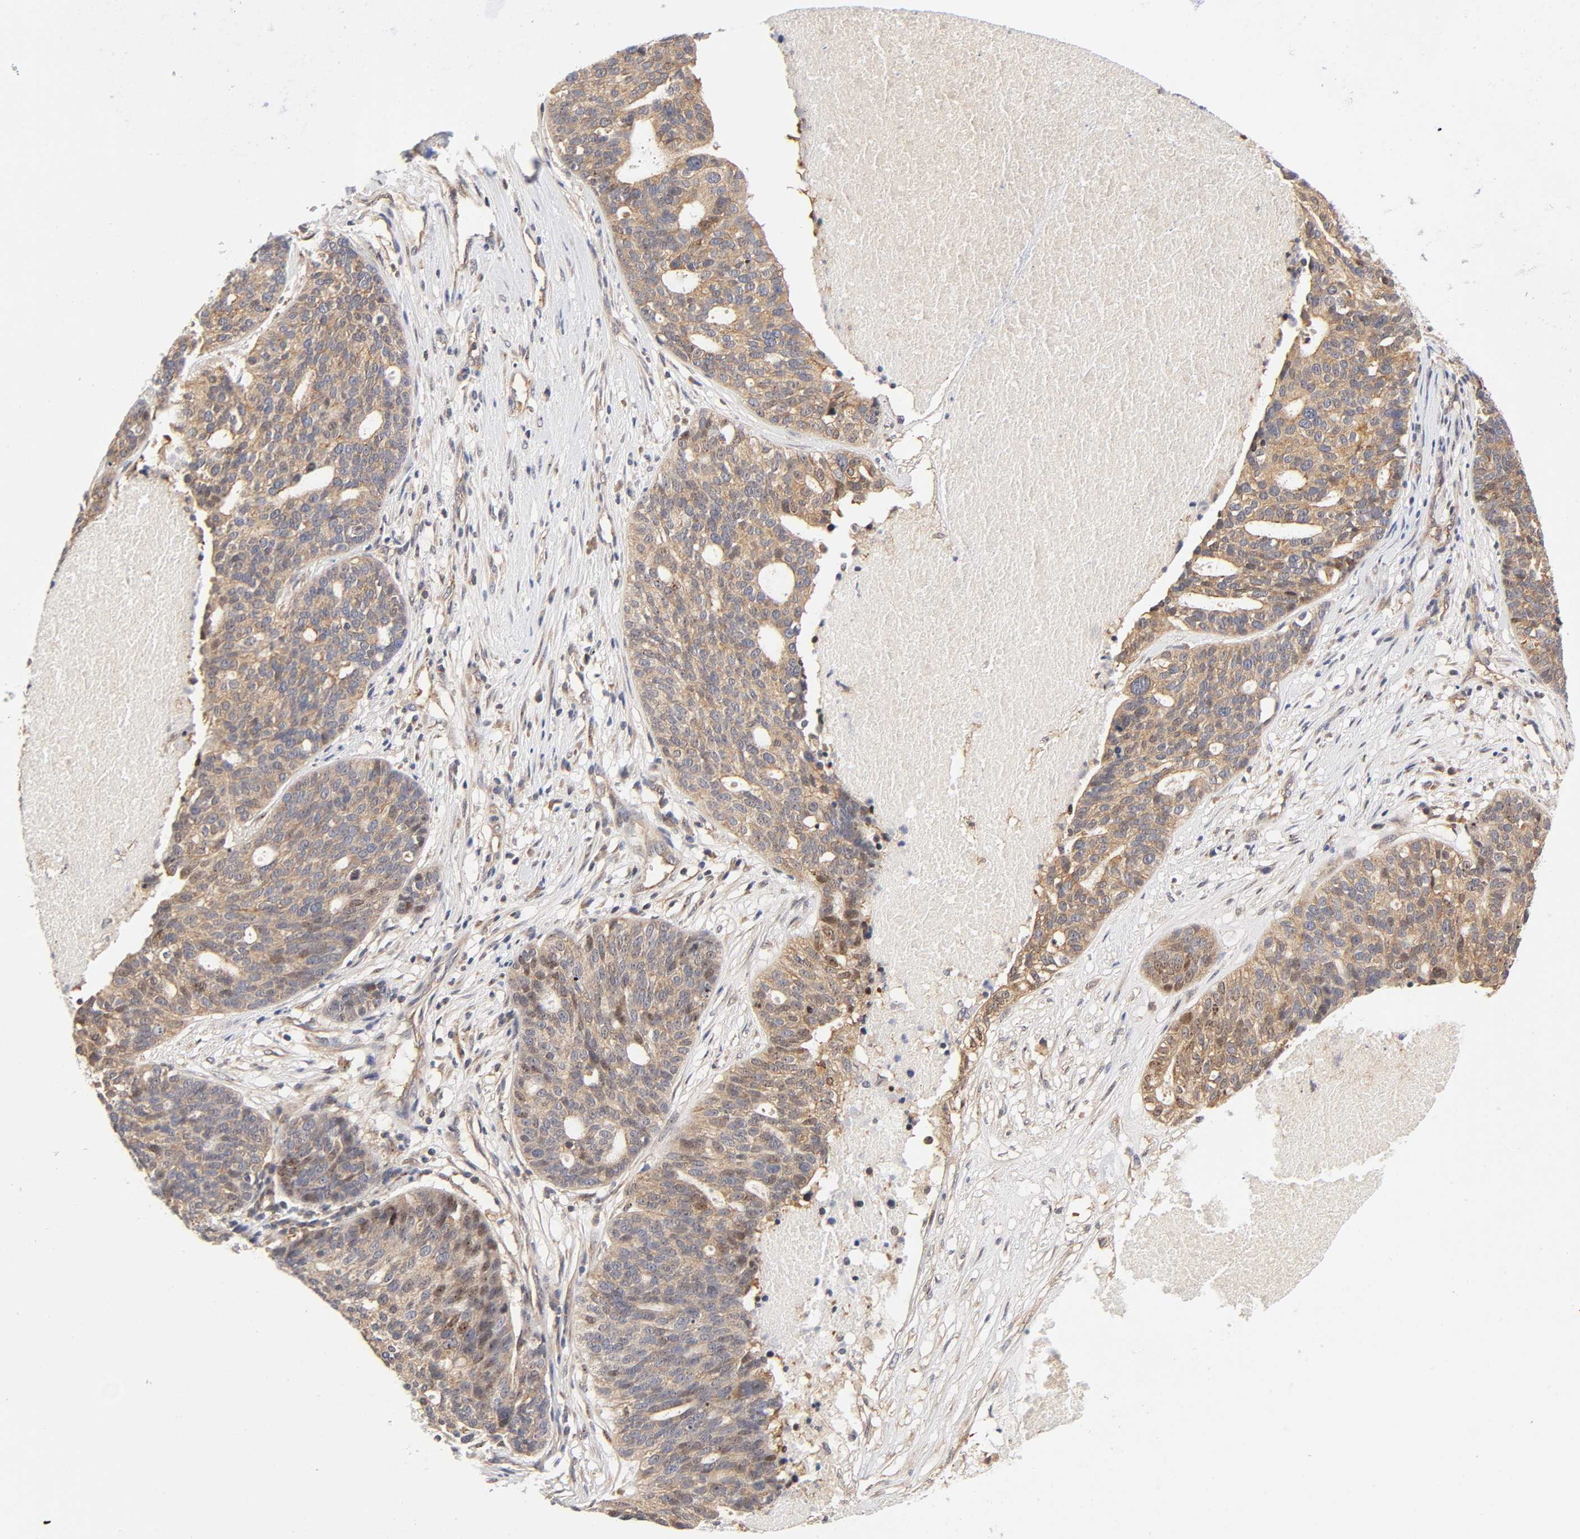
{"staining": {"intensity": "moderate", "quantity": "25%-75%", "location": "cytoplasmic/membranous,nuclear"}, "tissue": "ovarian cancer", "cell_type": "Tumor cells", "image_type": "cancer", "snomed": [{"axis": "morphology", "description": "Cystadenocarcinoma, serous, NOS"}, {"axis": "topography", "description": "Ovary"}], "caption": "Moderate cytoplasmic/membranous and nuclear positivity is seen in about 25%-75% of tumor cells in serous cystadenocarcinoma (ovarian).", "gene": "PAFAH1B1", "patient": {"sex": "female", "age": 59}}